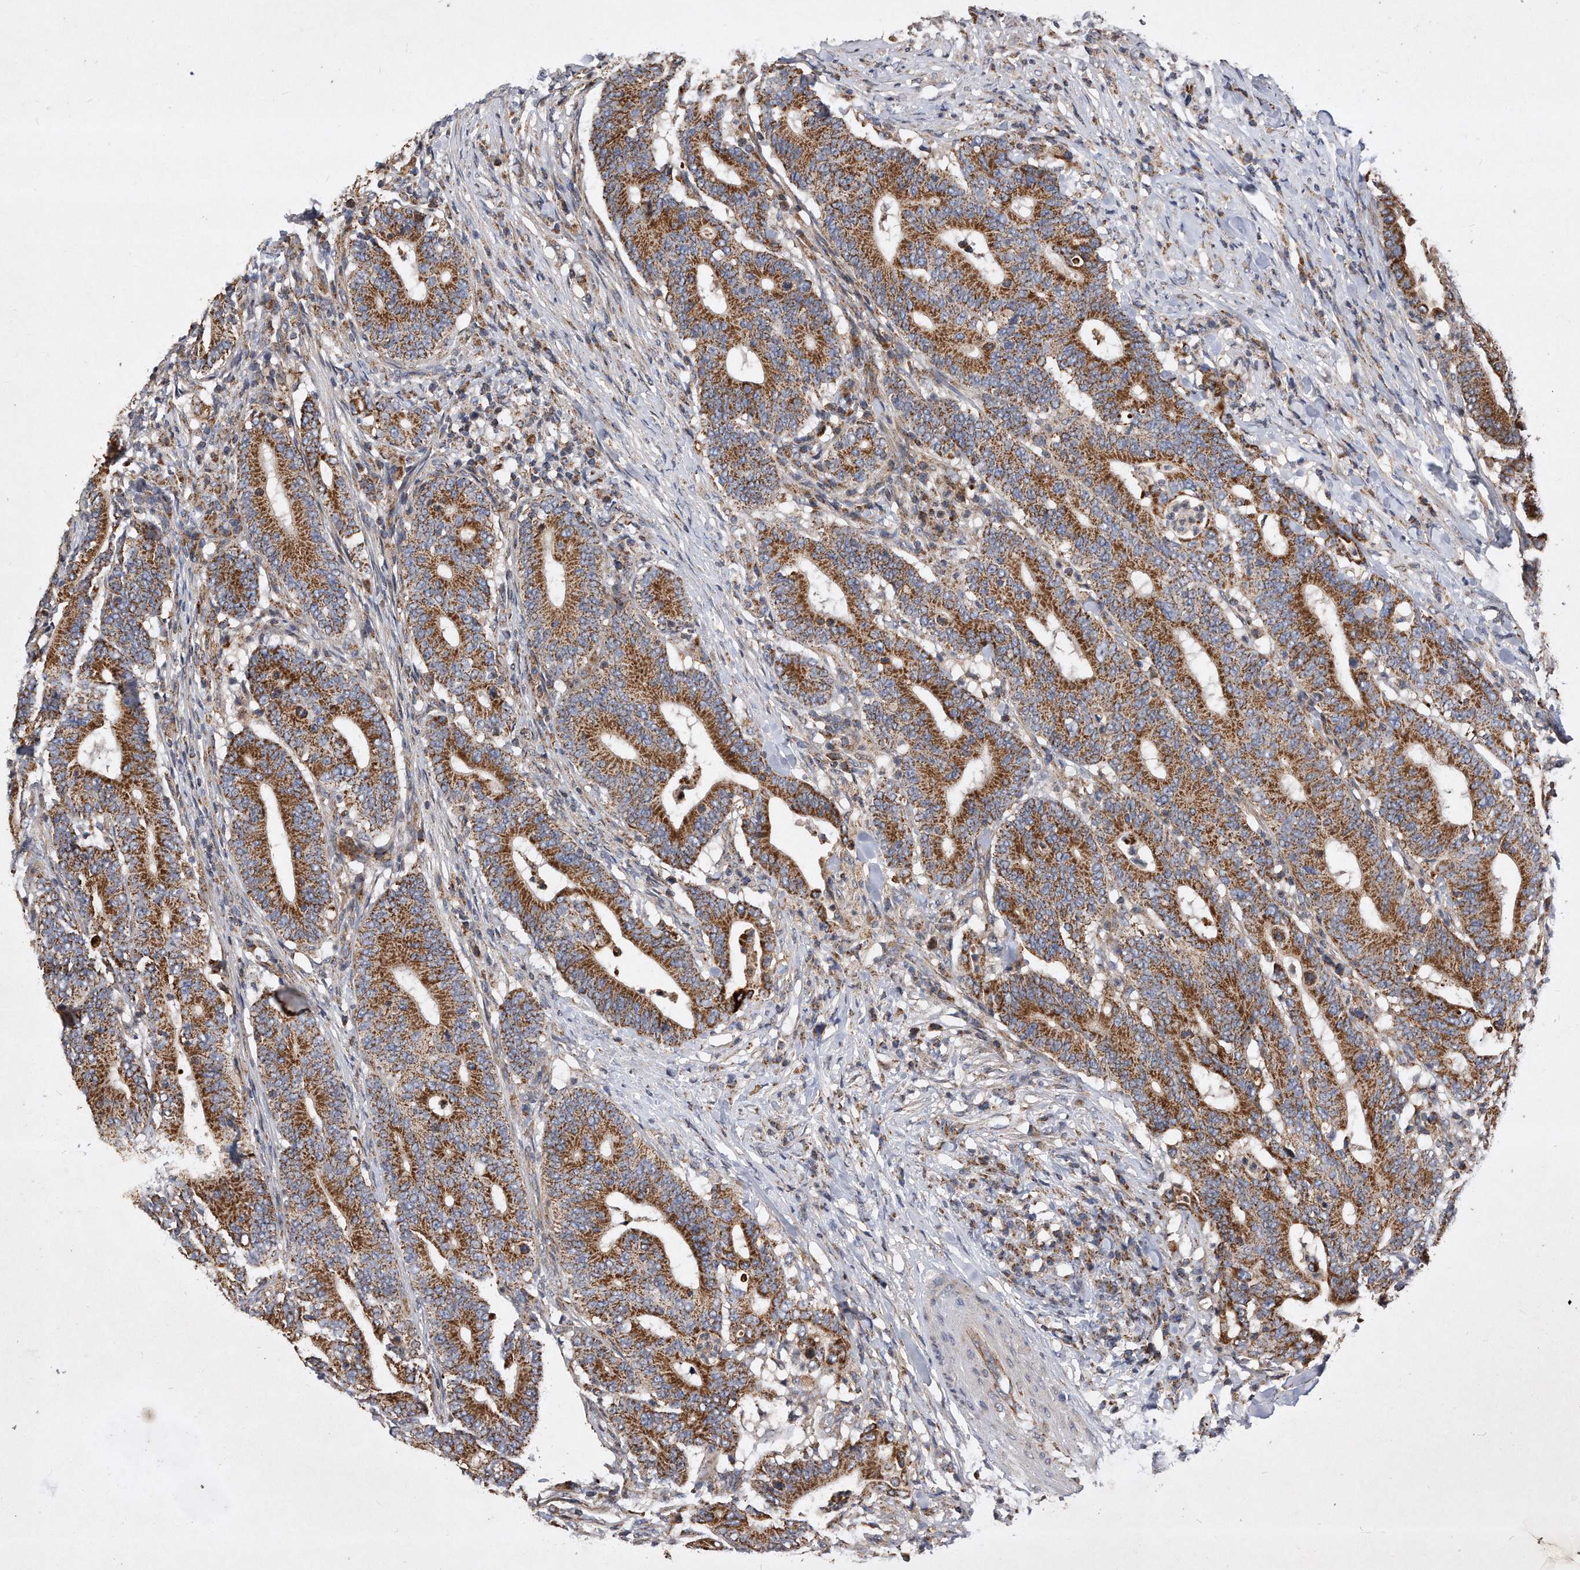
{"staining": {"intensity": "strong", "quantity": ">75%", "location": "cytoplasmic/membranous"}, "tissue": "colorectal cancer", "cell_type": "Tumor cells", "image_type": "cancer", "snomed": [{"axis": "morphology", "description": "Adenocarcinoma, NOS"}, {"axis": "topography", "description": "Colon"}], "caption": "High-power microscopy captured an IHC micrograph of colorectal cancer (adenocarcinoma), revealing strong cytoplasmic/membranous staining in about >75% of tumor cells.", "gene": "PPP5C", "patient": {"sex": "female", "age": 66}}